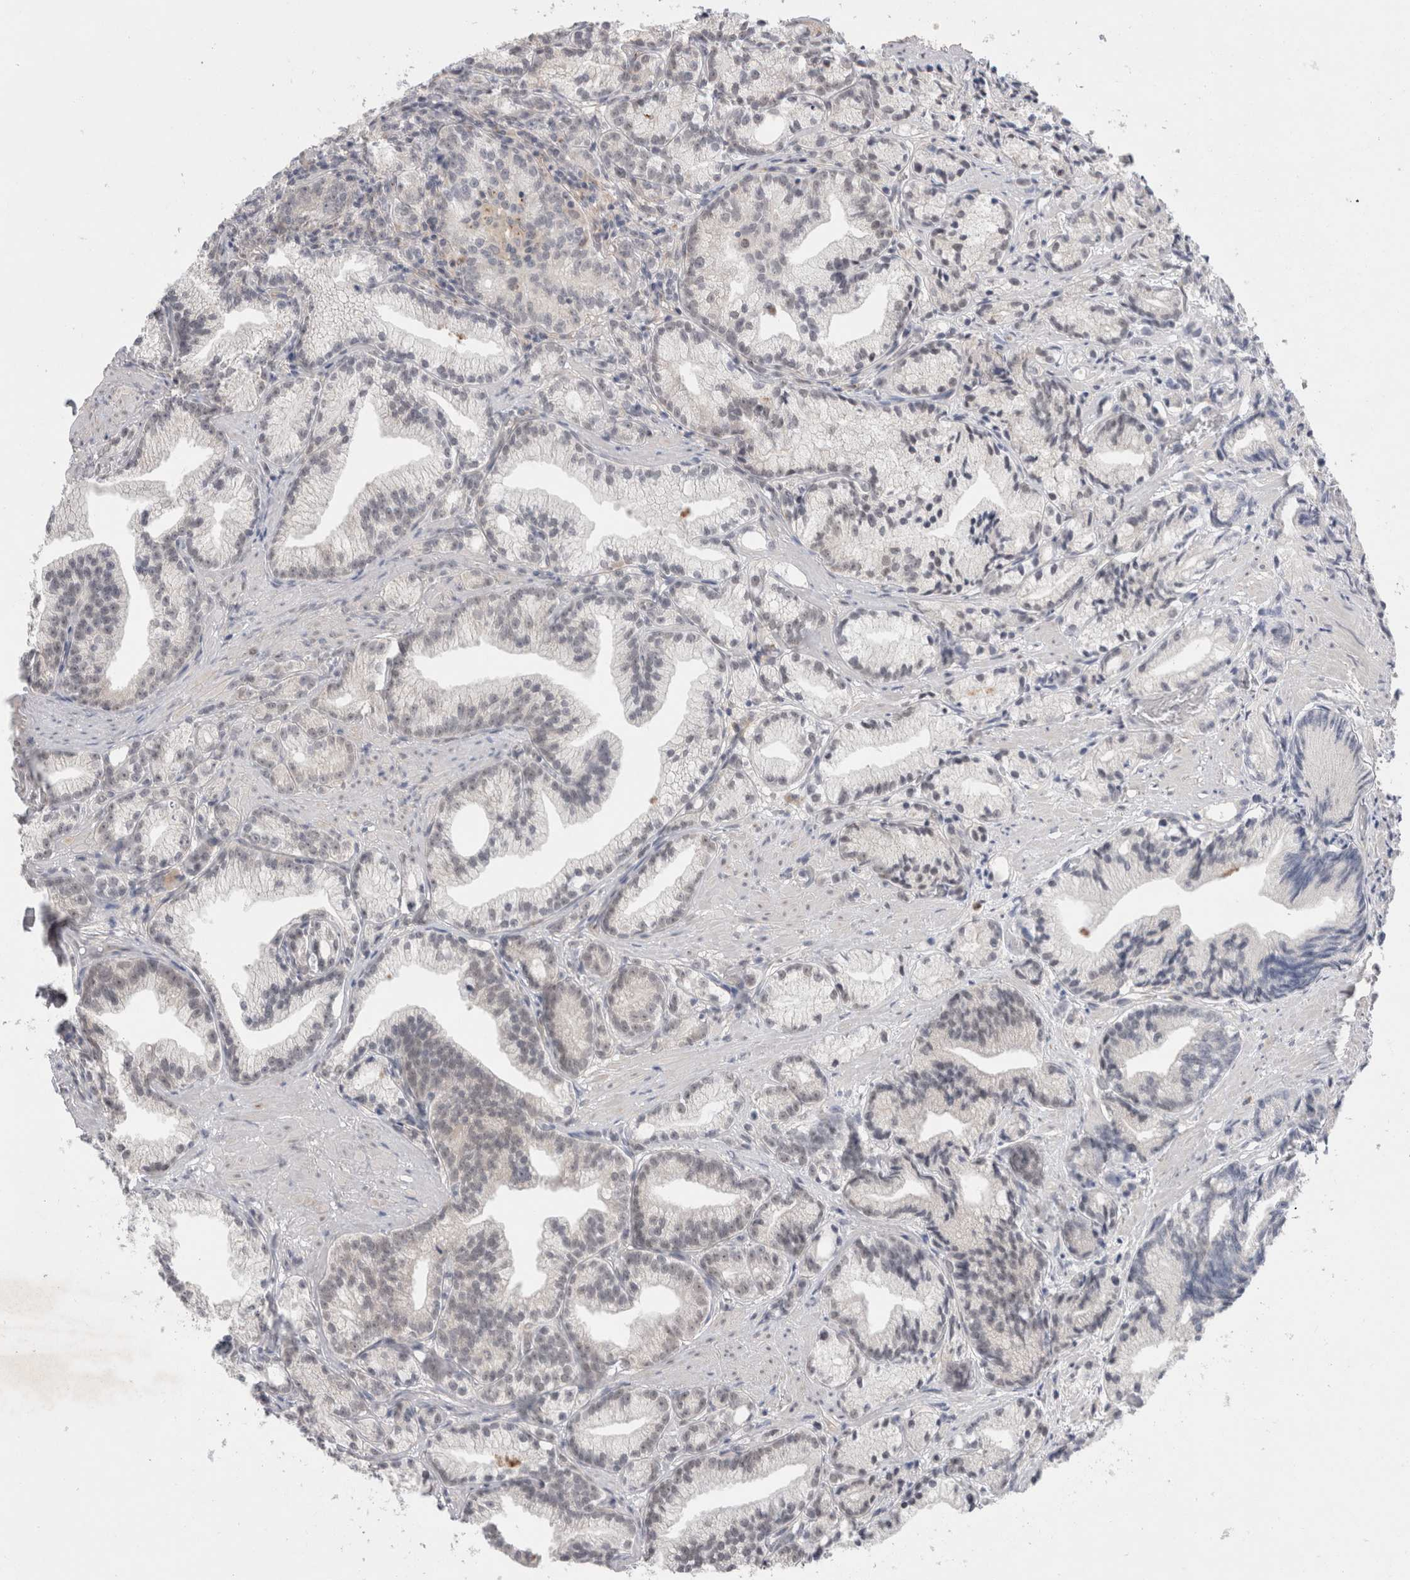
{"staining": {"intensity": "negative", "quantity": "none", "location": "none"}, "tissue": "prostate cancer", "cell_type": "Tumor cells", "image_type": "cancer", "snomed": [{"axis": "morphology", "description": "Adenocarcinoma, Low grade"}, {"axis": "topography", "description": "Prostate"}], "caption": "An IHC photomicrograph of adenocarcinoma (low-grade) (prostate) is shown. There is no staining in tumor cells of adenocarcinoma (low-grade) (prostate).", "gene": "BICD2", "patient": {"sex": "male", "age": 89}}